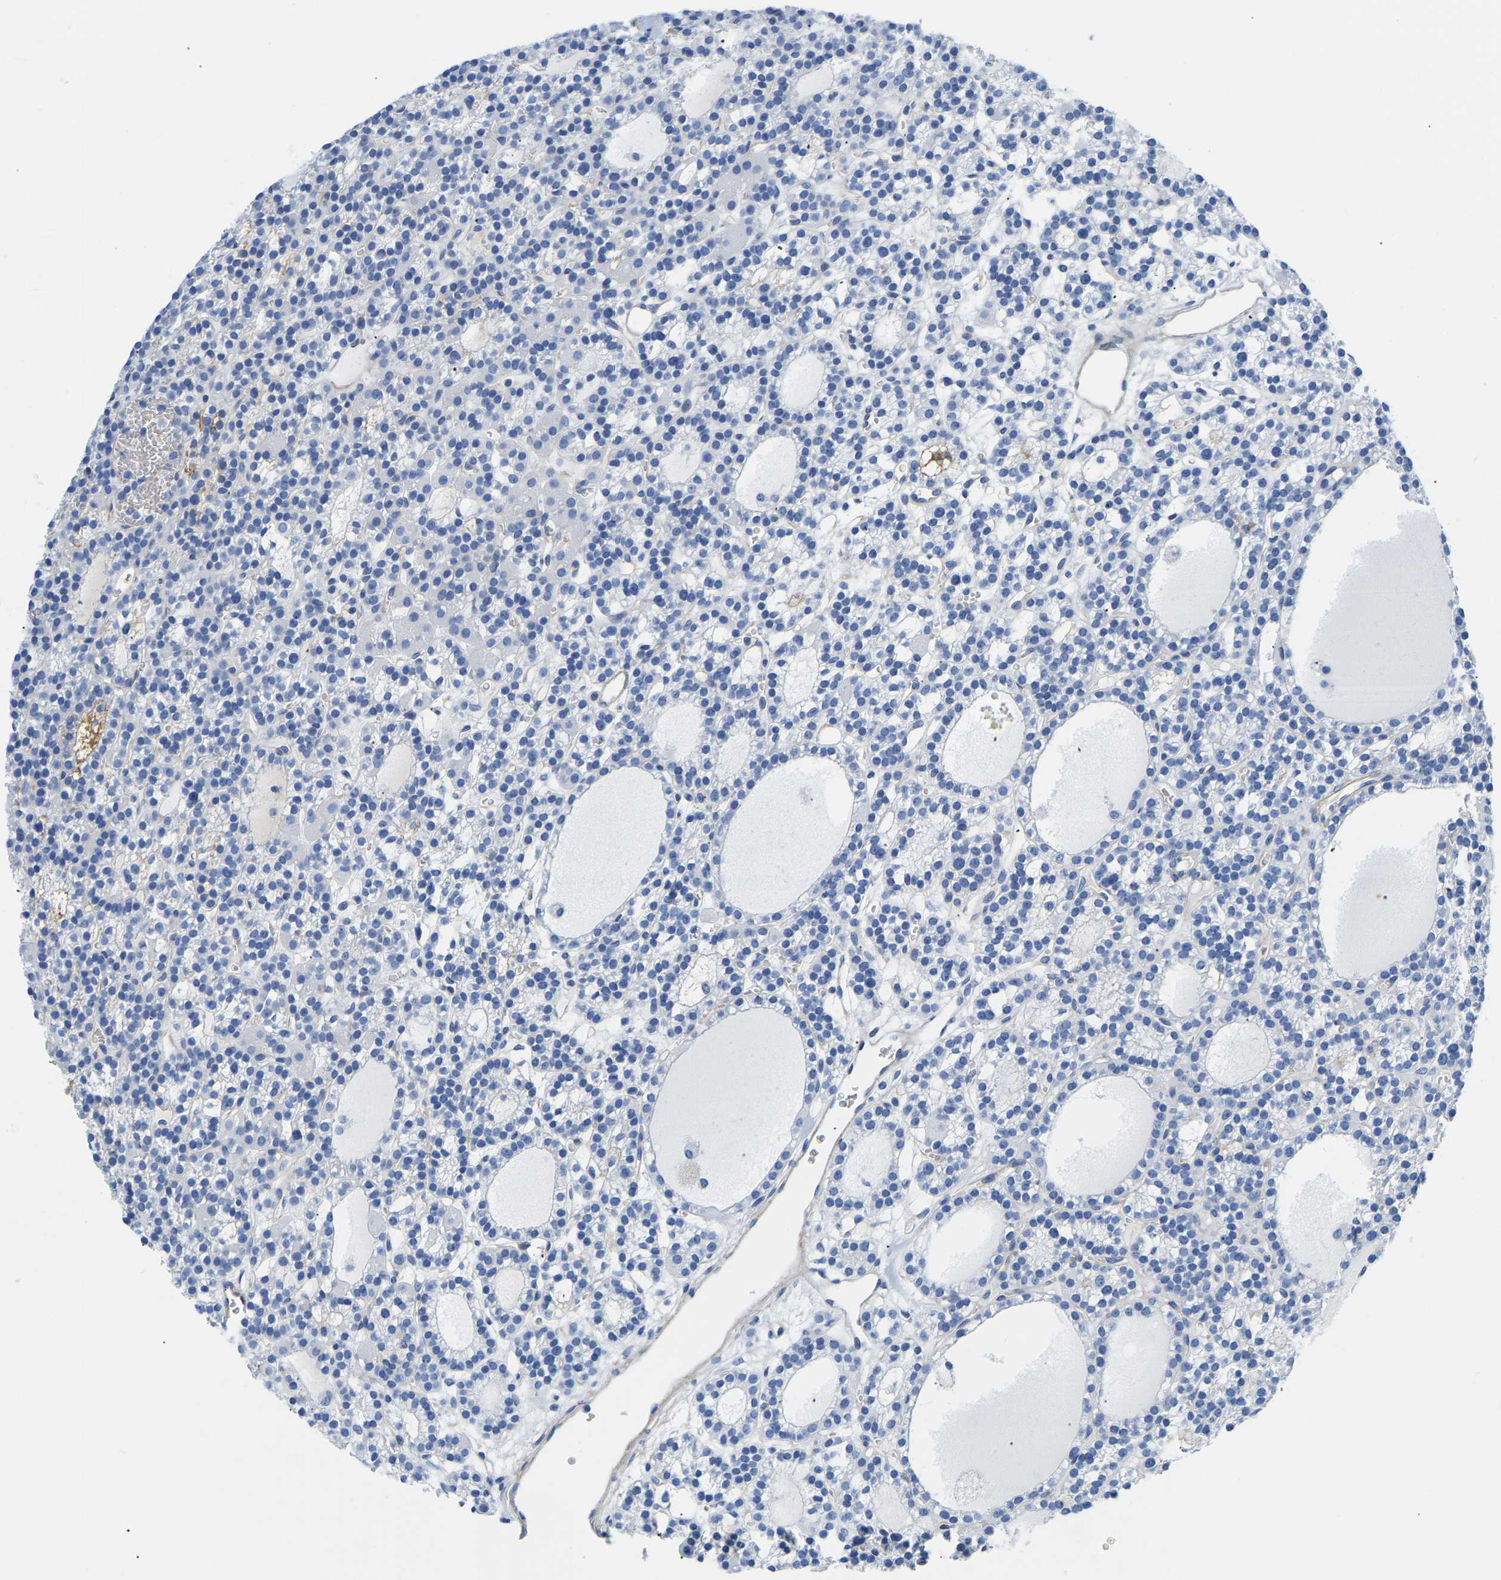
{"staining": {"intensity": "negative", "quantity": "none", "location": "none"}, "tissue": "parathyroid gland", "cell_type": "Glandular cells", "image_type": "normal", "snomed": [{"axis": "morphology", "description": "Normal tissue, NOS"}, {"axis": "morphology", "description": "Adenoma, NOS"}, {"axis": "topography", "description": "Parathyroid gland"}], "caption": "This image is of benign parathyroid gland stained with immunohistochemistry (IHC) to label a protein in brown with the nuclei are counter-stained blue. There is no staining in glandular cells. (DAB immunohistochemistry (IHC) visualized using brightfield microscopy, high magnification).", "gene": "UPK3A", "patient": {"sex": "female", "age": 58}}